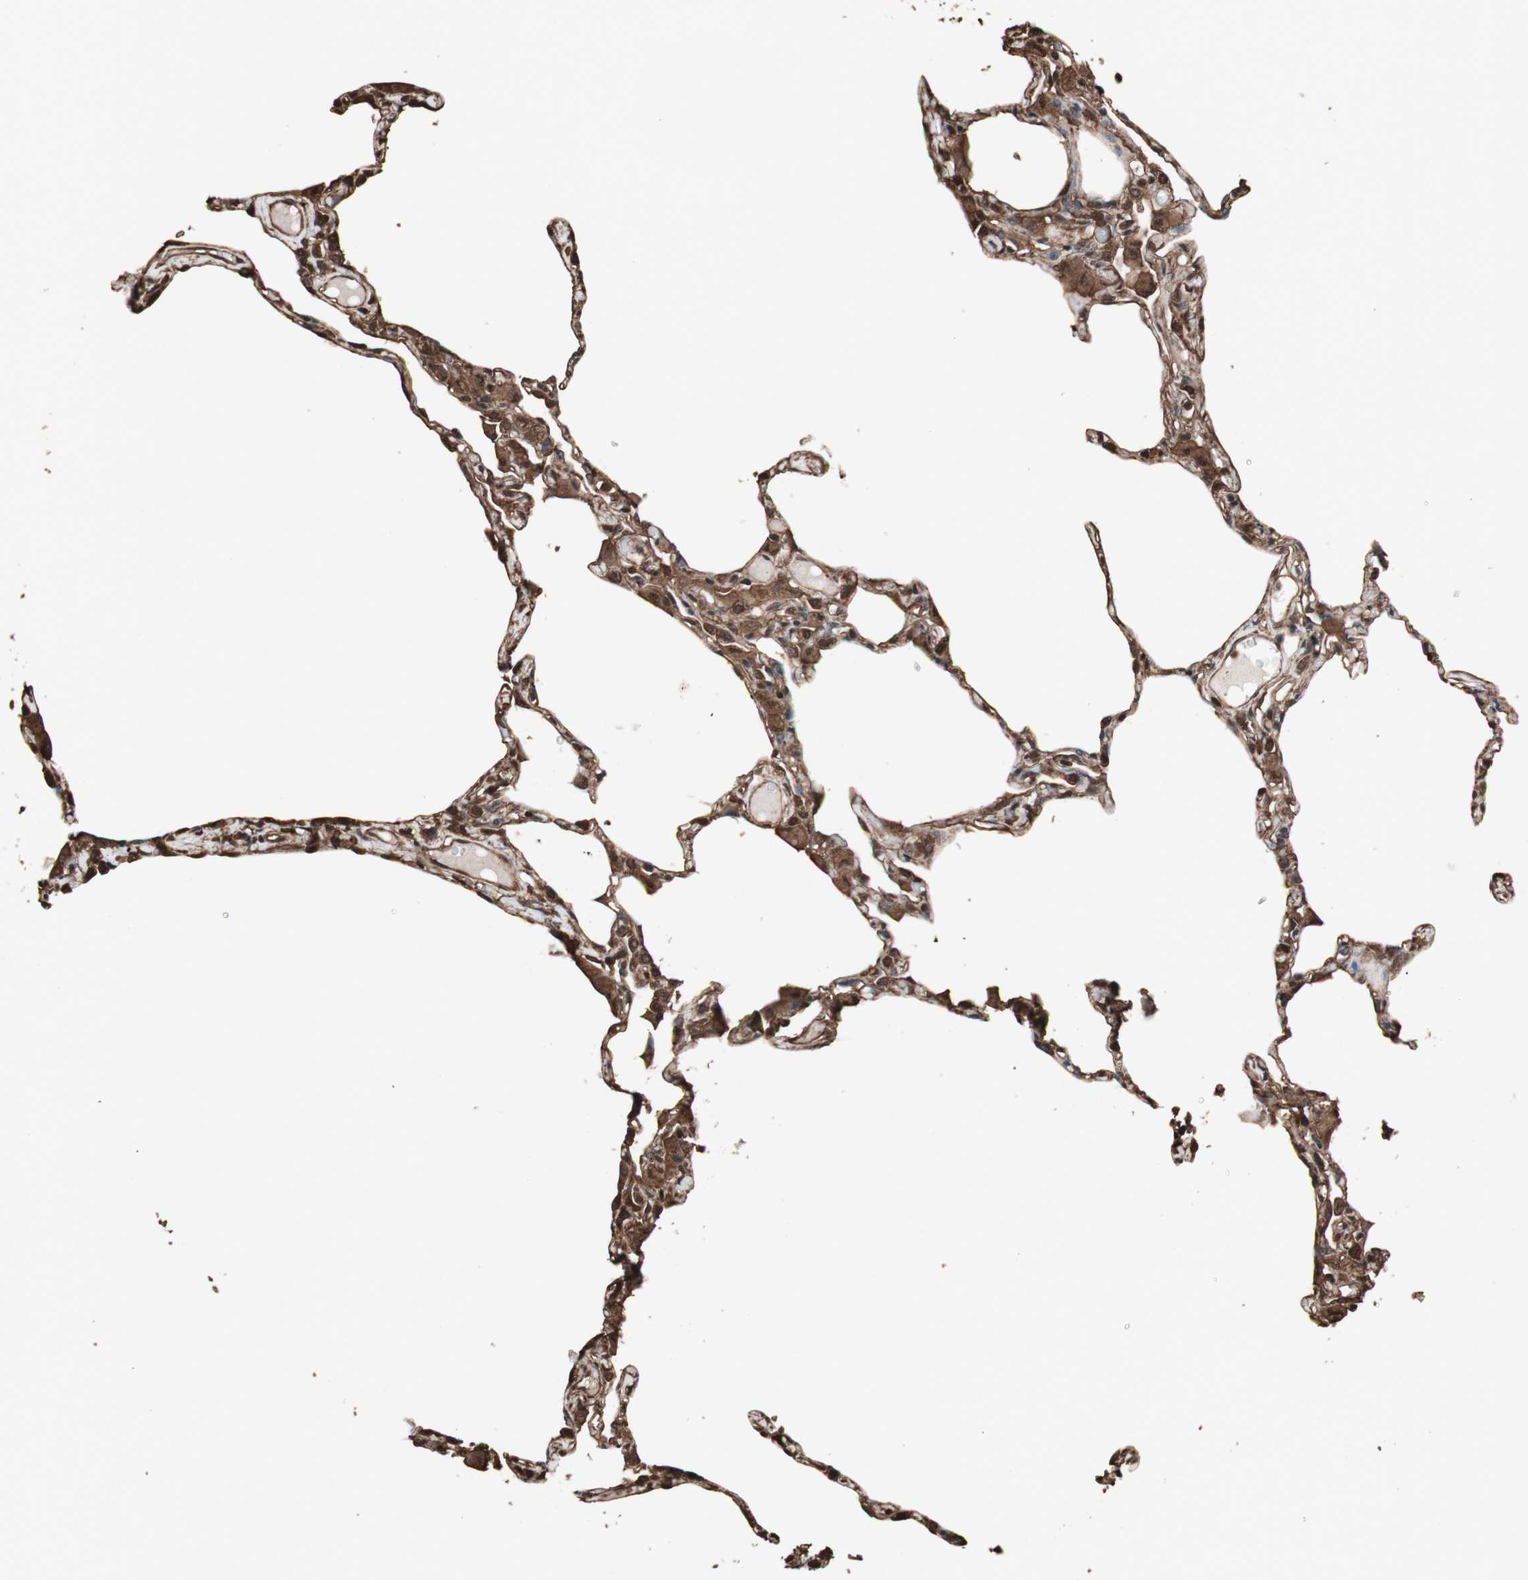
{"staining": {"intensity": "moderate", "quantity": "25%-75%", "location": "cytoplasmic/membranous"}, "tissue": "lung", "cell_type": "Alveolar cells", "image_type": "normal", "snomed": [{"axis": "morphology", "description": "Normal tissue, NOS"}, {"axis": "topography", "description": "Lung"}], "caption": "IHC image of unremarkable lung stained for a protein (brown), which demonstrates medium levels of moderate cytoplasmic/membranous staining in approximately 25%-75% of alveolar cells.", "gene": "CALM2", "patient": {"sex": "female", "age": 49}}